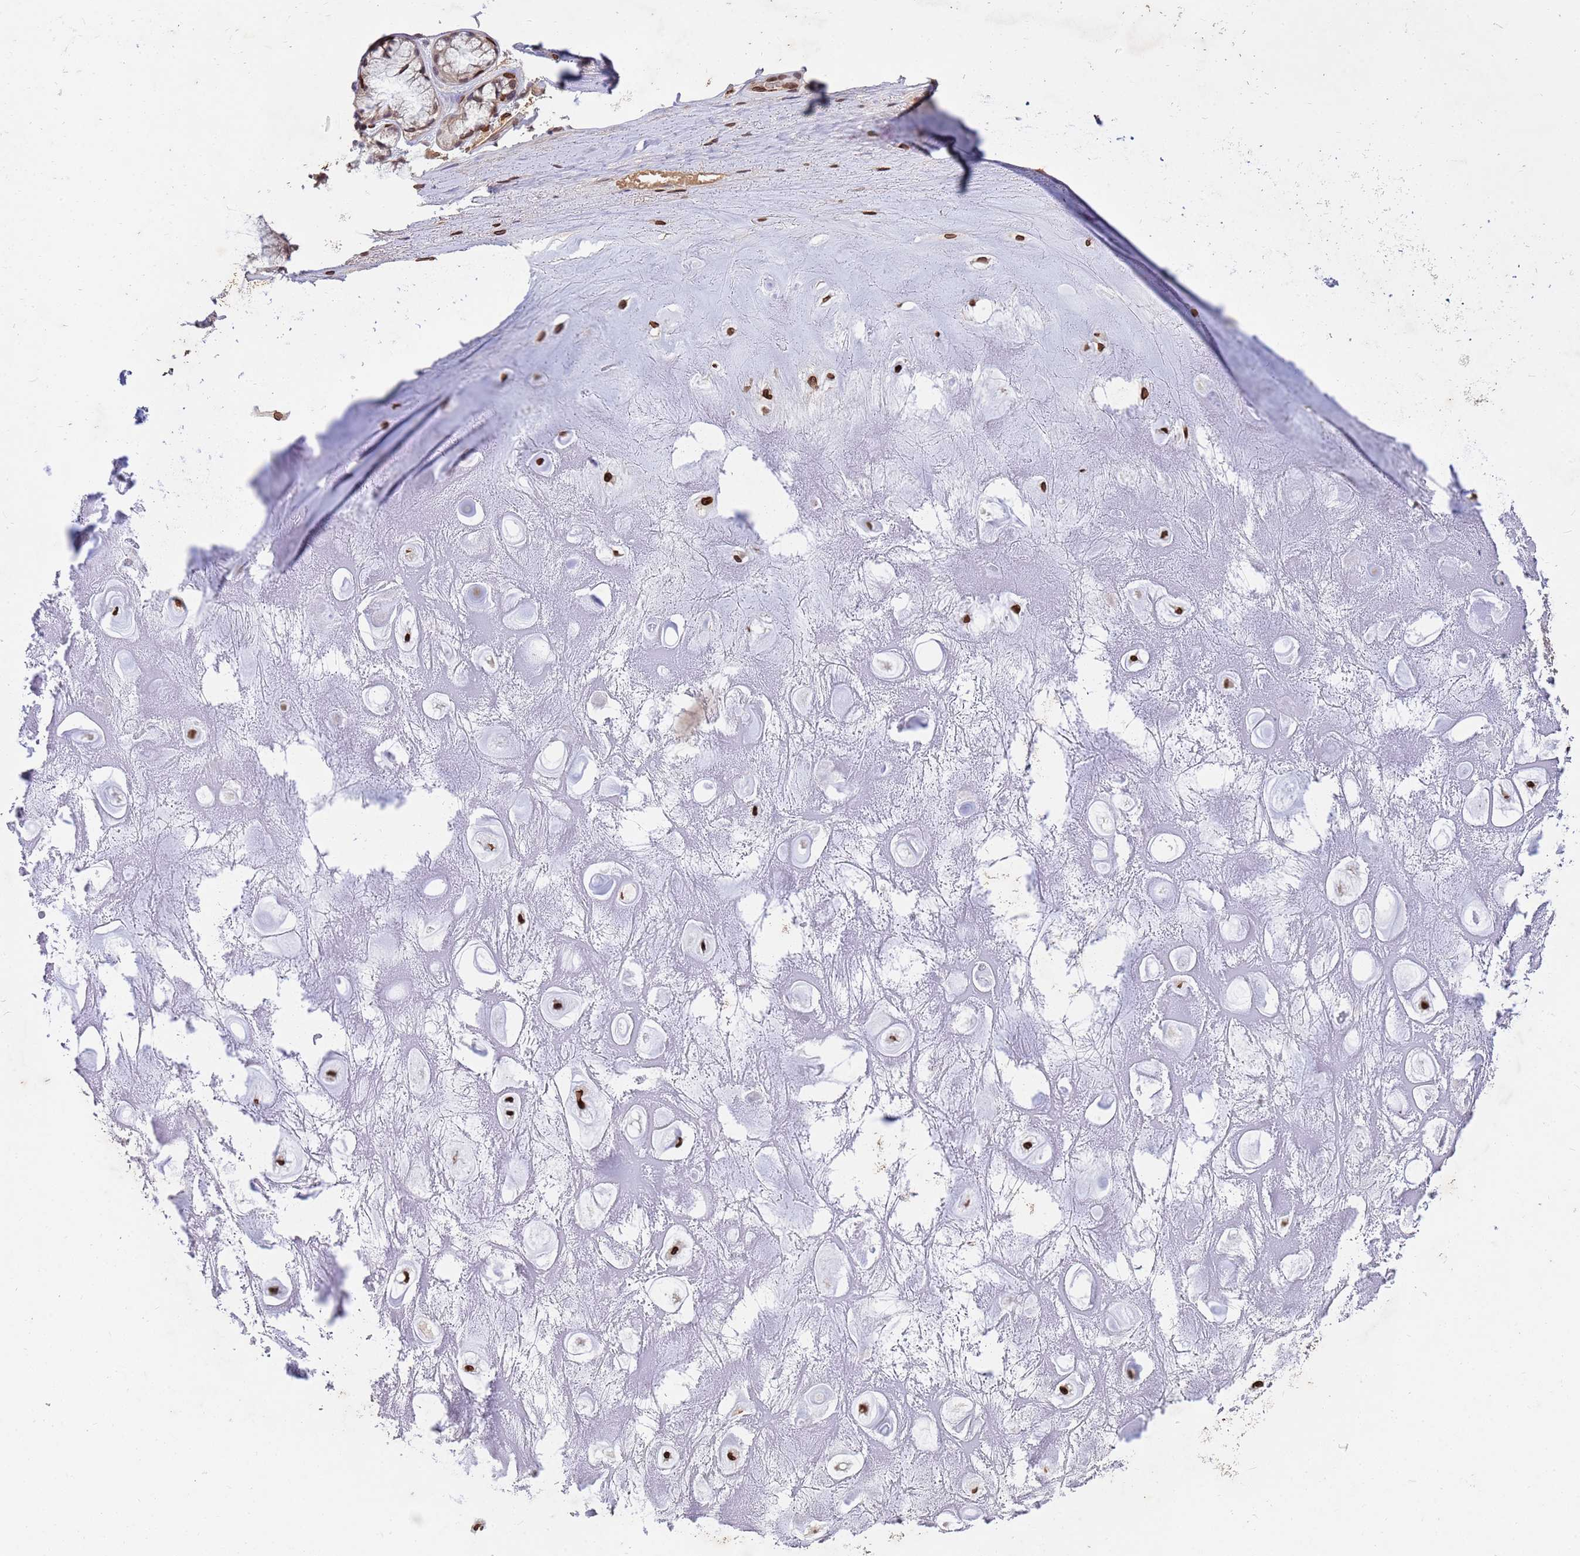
{"staining": {"intensity": "weak", "quantity": "<25%", "location": "nuclear"}, "tissue": "adipose tissue", "cell_type": "Adipocytes", "image_type": "normal", "snomed": [{"axis": "morphology", "description": "Normal tissue, NOS"}, {"axis": "topography", "description": "Cartilage tissue"}], "caption": "Adipose tissue stained for a protein using IHC displays no positivity adipocytes.", "gene": "GPR135", "patient": {"sex": "male", "age": 81}}